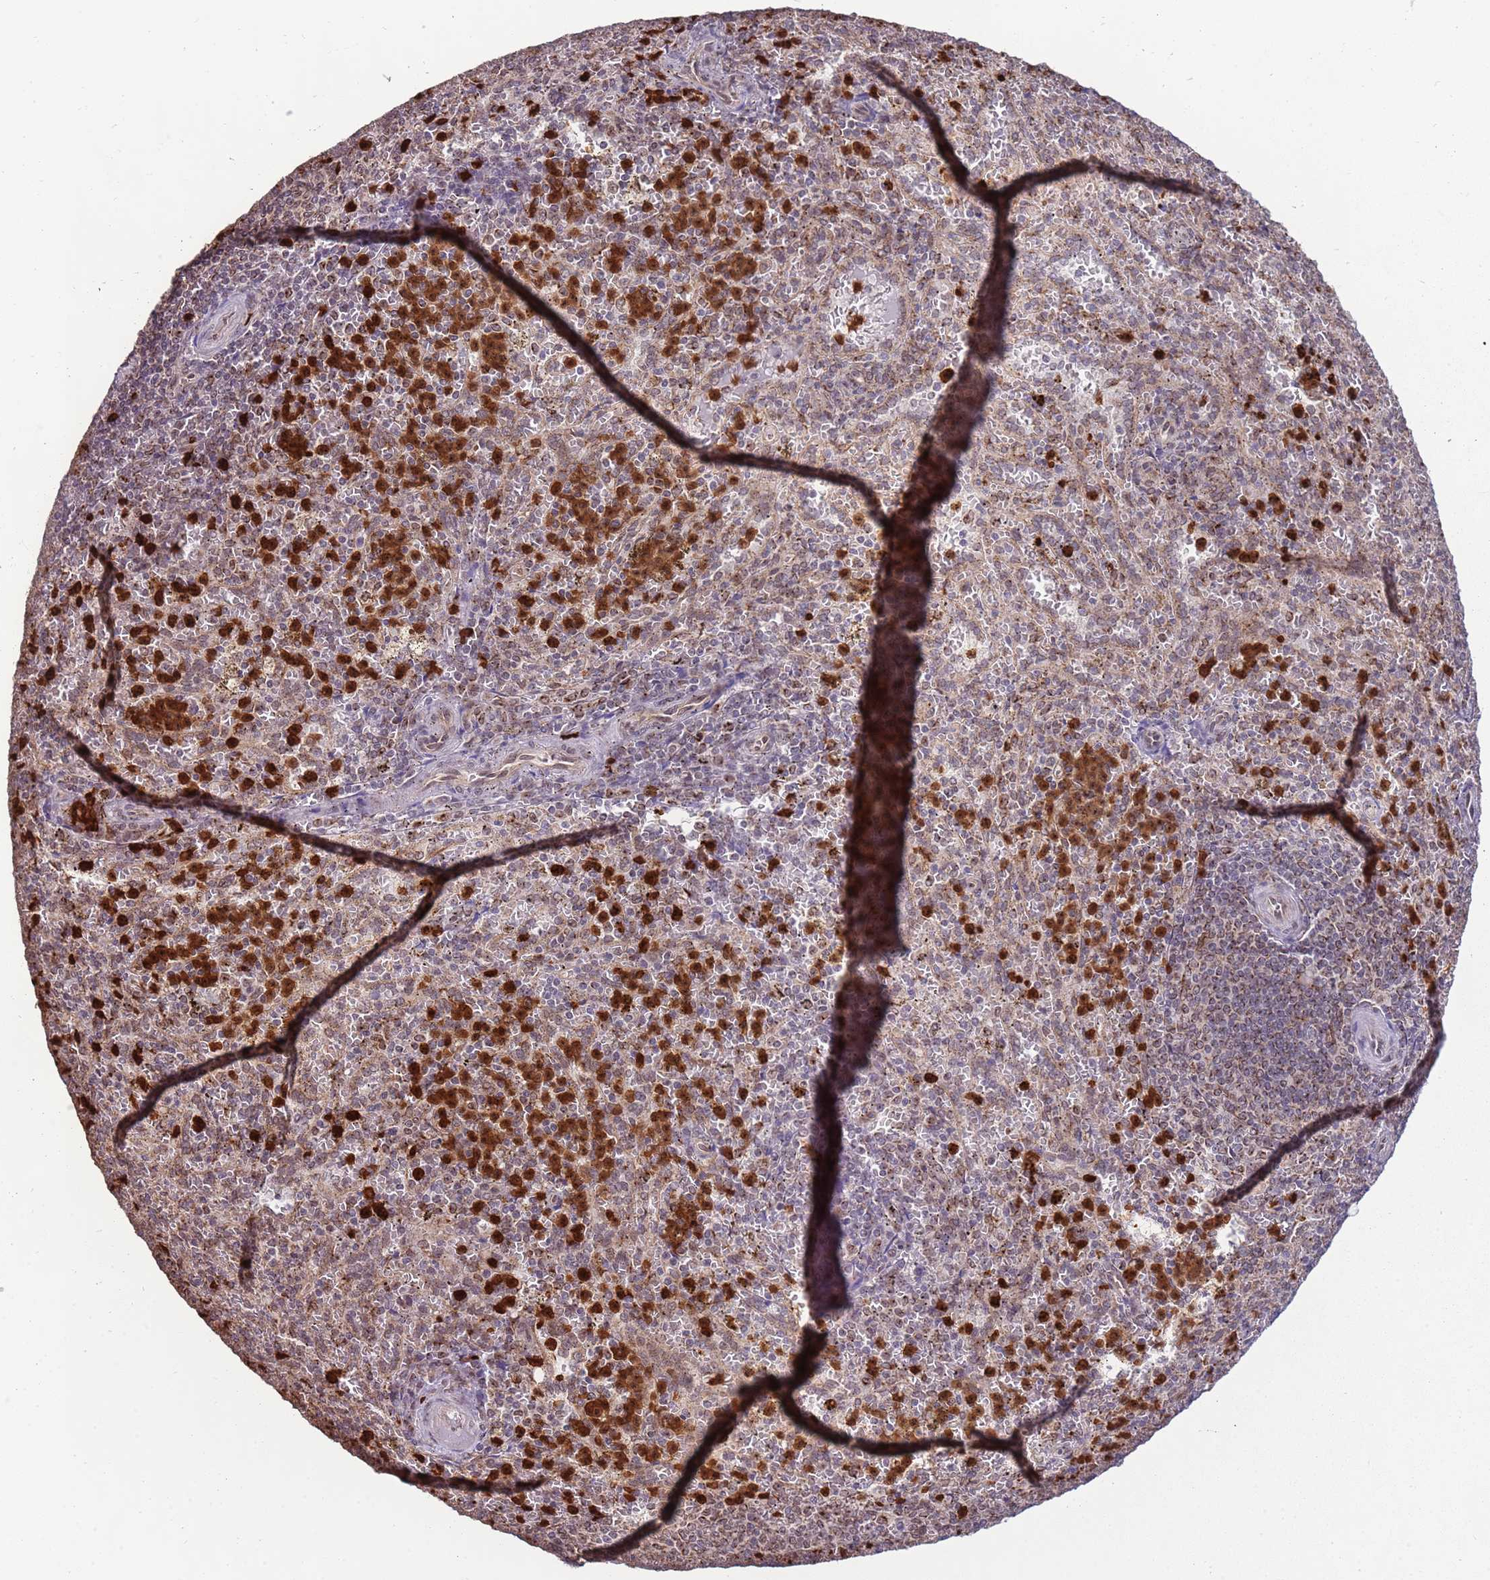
{"staining": {"intensity": "strong", "quantity": "25%-75%", "location": "cytoplasmic/membranous"}, "tissue": "spleen", "cell_type": "Cells in red pulp", "image_type": "normal", "snomed": [{"axis": "morphology", "description": "Normal tissue, NOS"}, {"axis": "topography", "description": "Spleen"}], "caption": "This photomicrograph reveals IHC staining of normal spleen, with high strong cytoplasmic/membranous positivity in approximately 25%-75% of cells in red pulp.", "gene": "CEP170", "patient": {"sex": "female", "age": 21}}